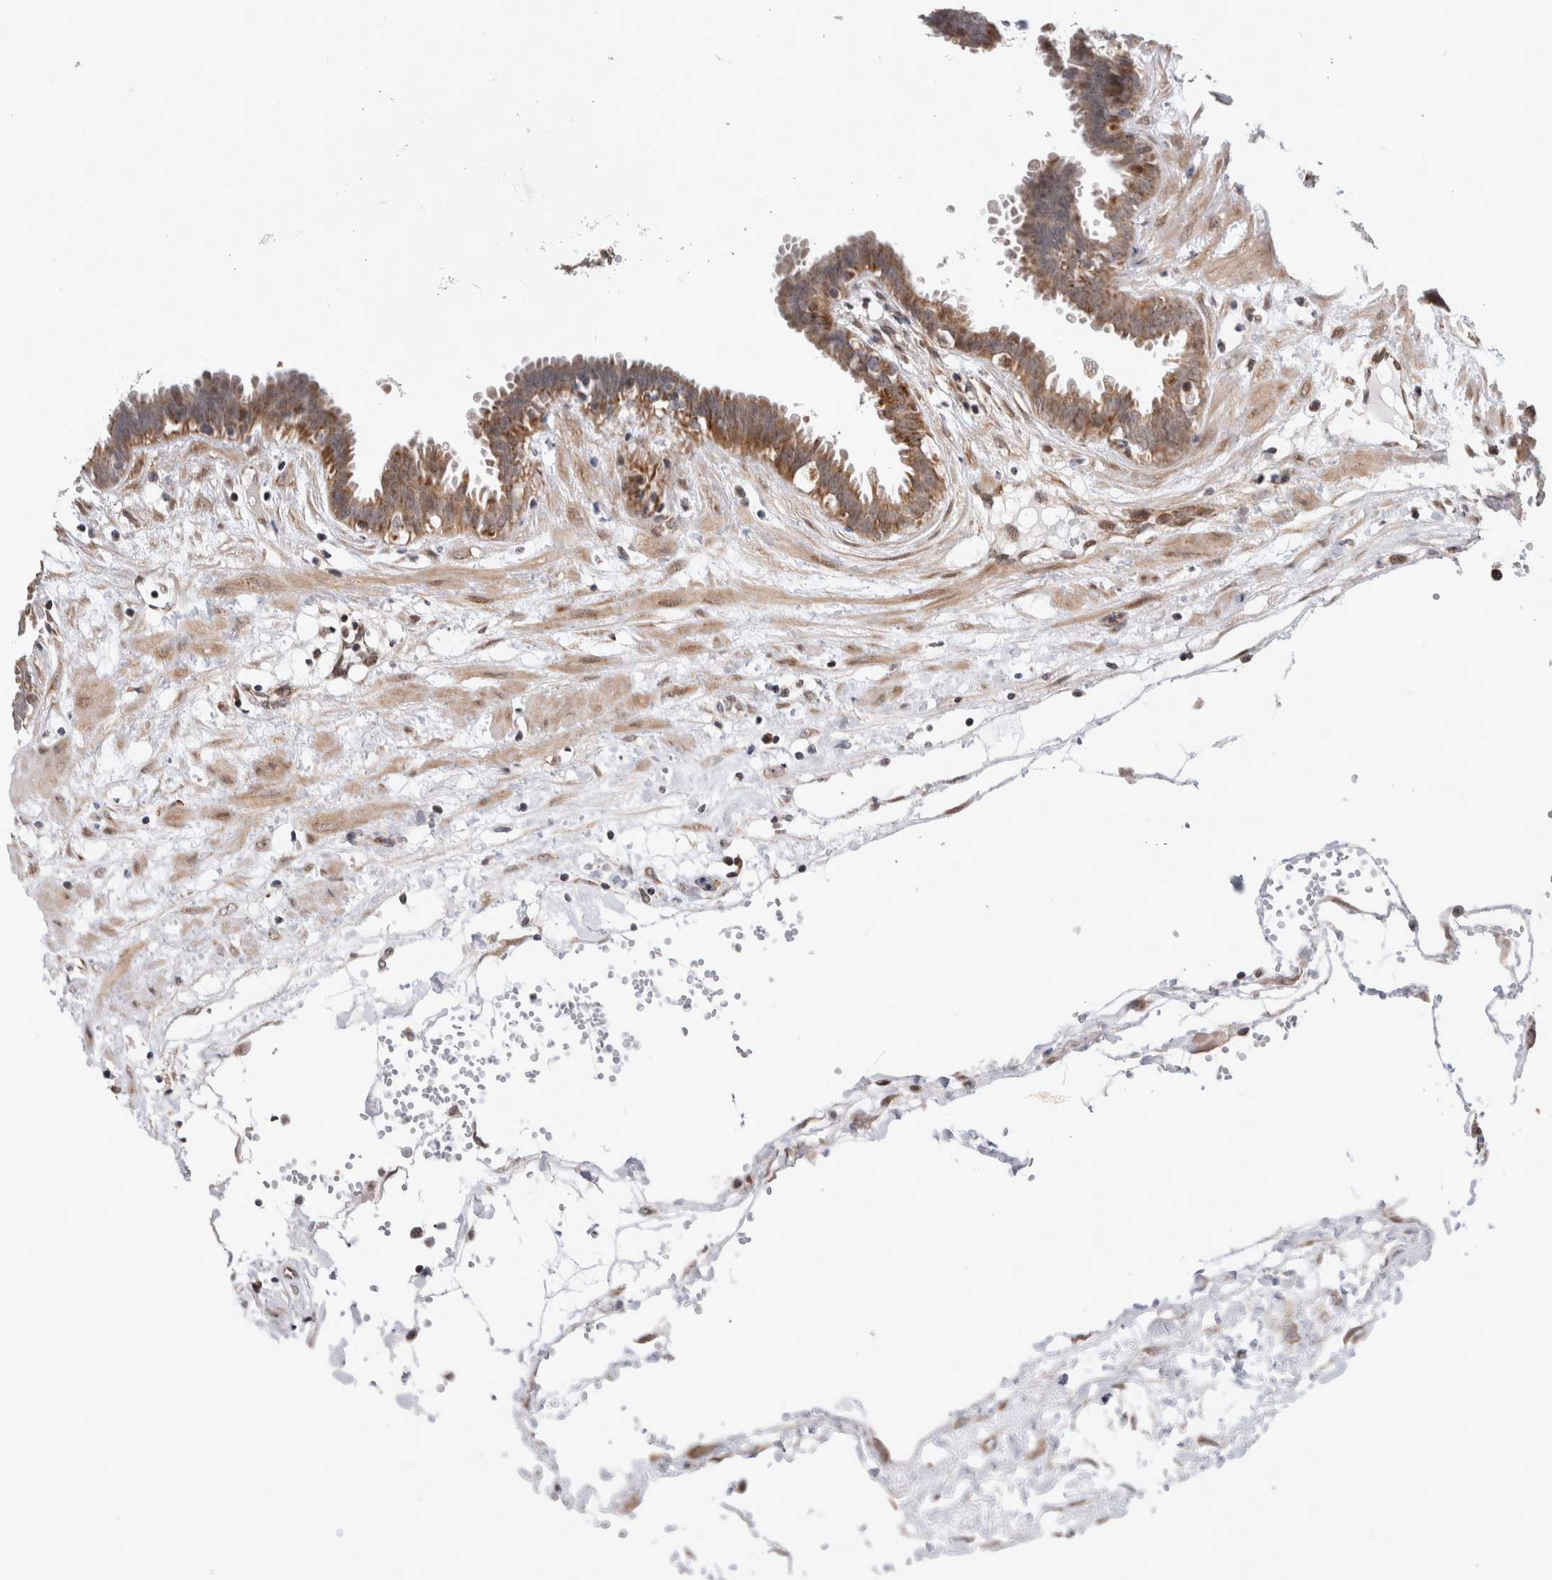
{"staining": {"intensity": "moderate", "quantity": ">75%", "location": "cytoplasmic/membranous"}, "tissue": "fallopian tube", "cell_type": "Glandular cells", "image_type": "normal", "snomed": [{"axis": "morphology", "description": "Normal tissue, NOS"}, {"axis": "topography", "description": "Fallopian tube"}, {"axis": "topography", "description": "Placenta"}], "caption": "High-magnification brightfield microscopy of normal fallopian tube stained with DAB (3,3'-diaminobenzidine) (brown) and counterstained with hematoxylin (blue). glandular cells exhibit moderate cytoplasmic/membranous expression is present in about>75% of cells. (IHC, brightfield microscopy, high magnification).", "gene": "MRPL37", "patient": {"sex": "female", "age": 32}}